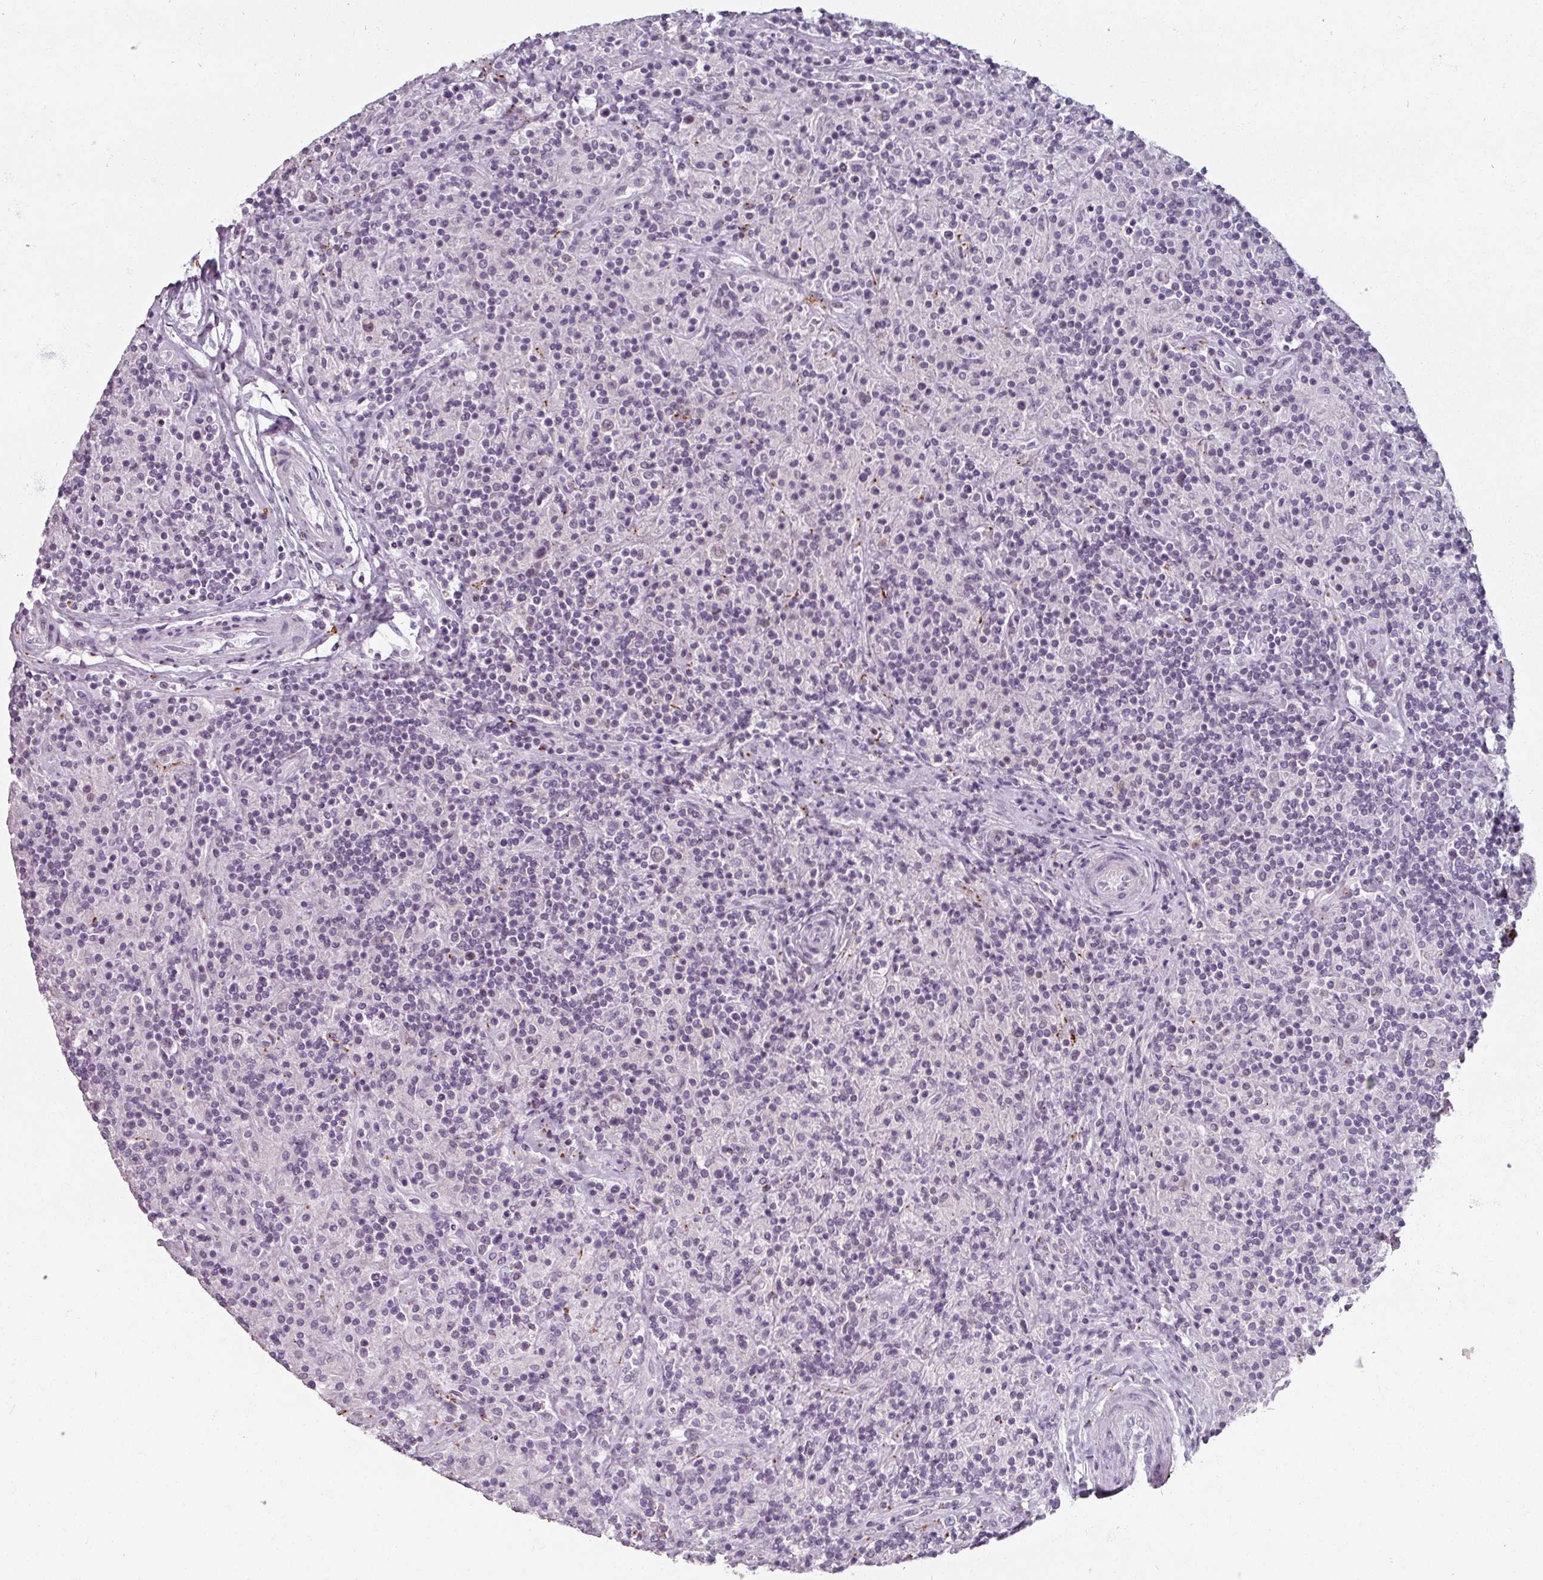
{"staining": {"intensity": "negative", "quantity": "none", "location": "none"}, "tissue": "lymphoma", "cell_type": "Tumor cells", "image_type": "cancer", "snomed": [{"axis": "morphology", "description": "Hodgkin's disease, NOS"}, {"axis": "topography", "description": "Lymph node"}], "caption": "Photomicrograph shows no protein staining in tumor cells of Hodgkin's disease tissue.", "gene": "RIPOR3", "patient": {"sex": "male", "age": 70}}